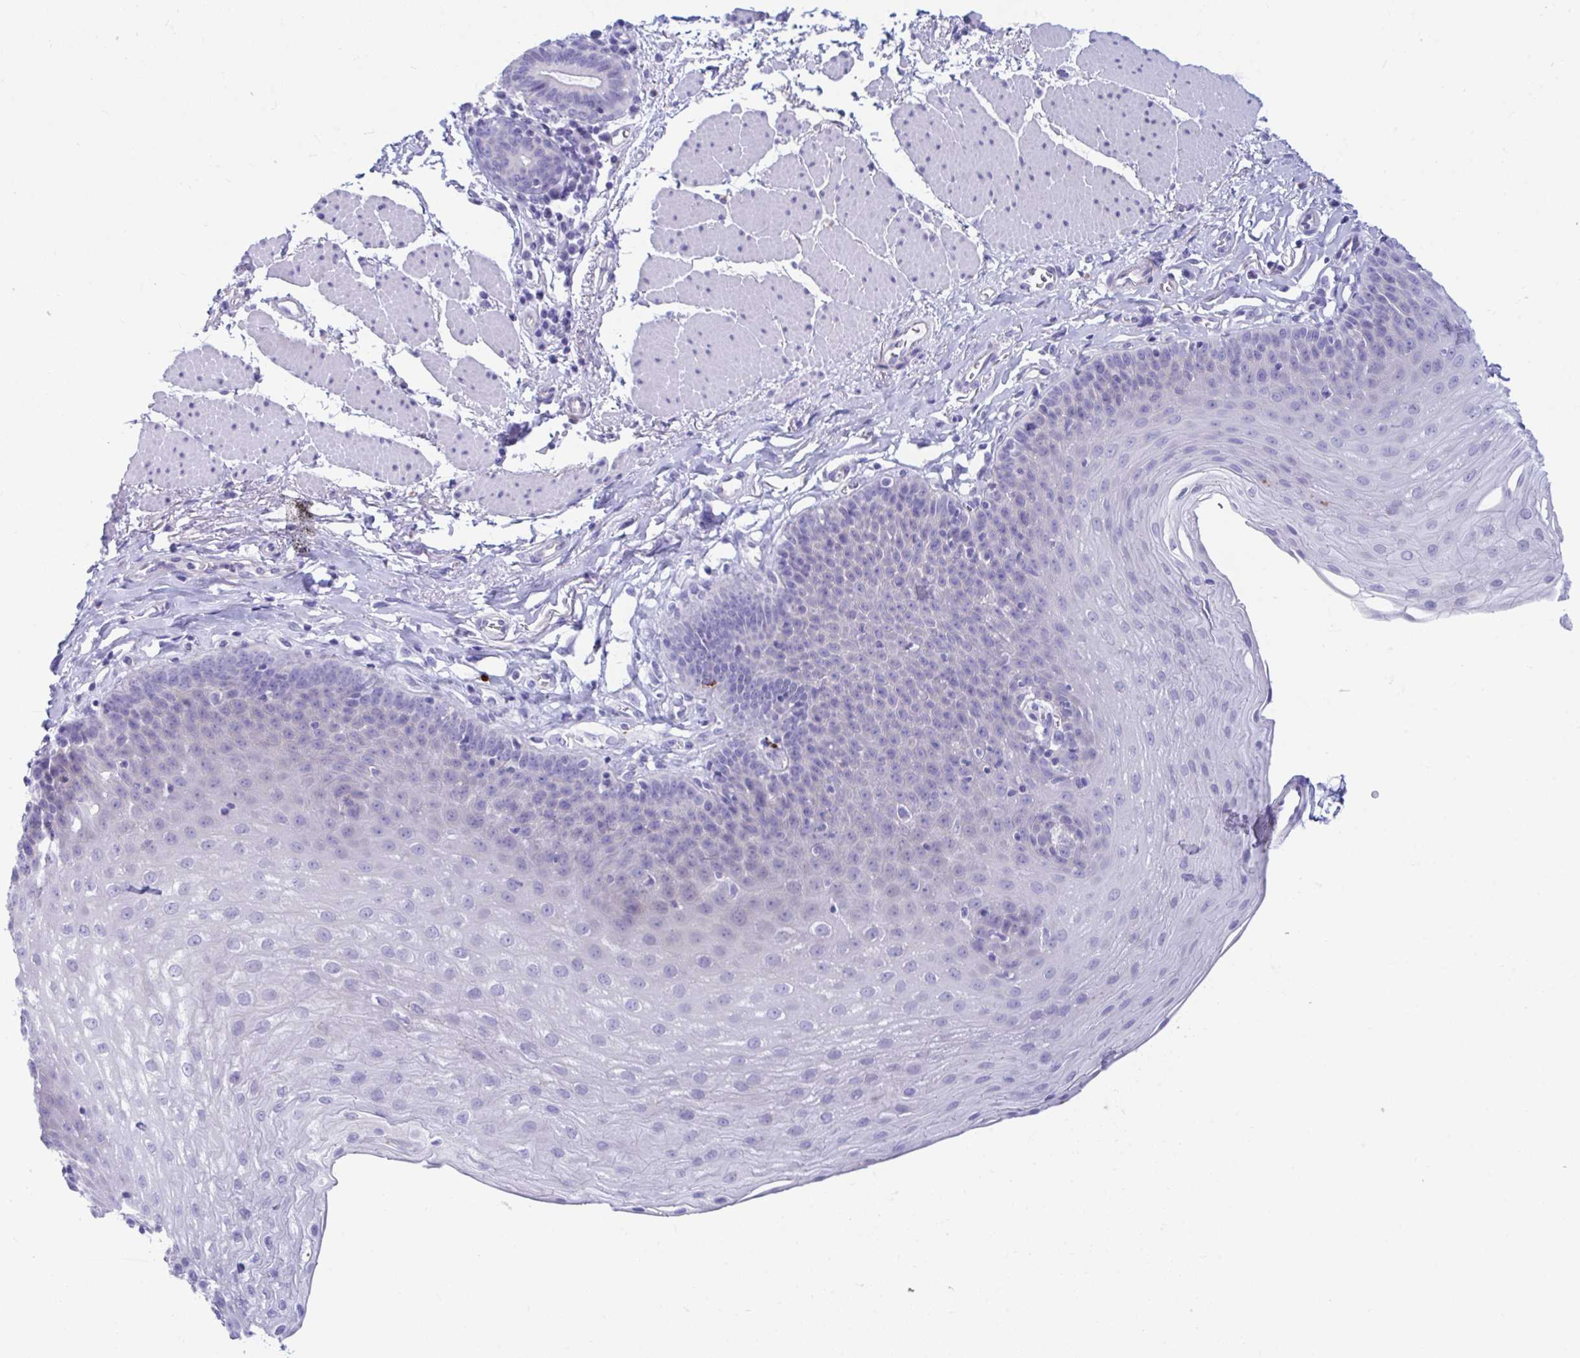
{"staining": {"intensity": "negative", "quantity": "none", "location": "none"}, "tissue": "esophagus", "cell_type": "Squamous epithelial cells", "image_type": "normal", "snomed": [{"axis": "morphology", "description": "Normal tissue, NOS"}, {"axis": "topography", "description": "Esophagus"}], "caption": "A photomicrograph of esophagus stained for a protein displays no brown staining in squamous epithelial cells. Nuclei are stained in blue.", "gene": "SHISA8", "patient": {"sex": "female", "age": 81}}